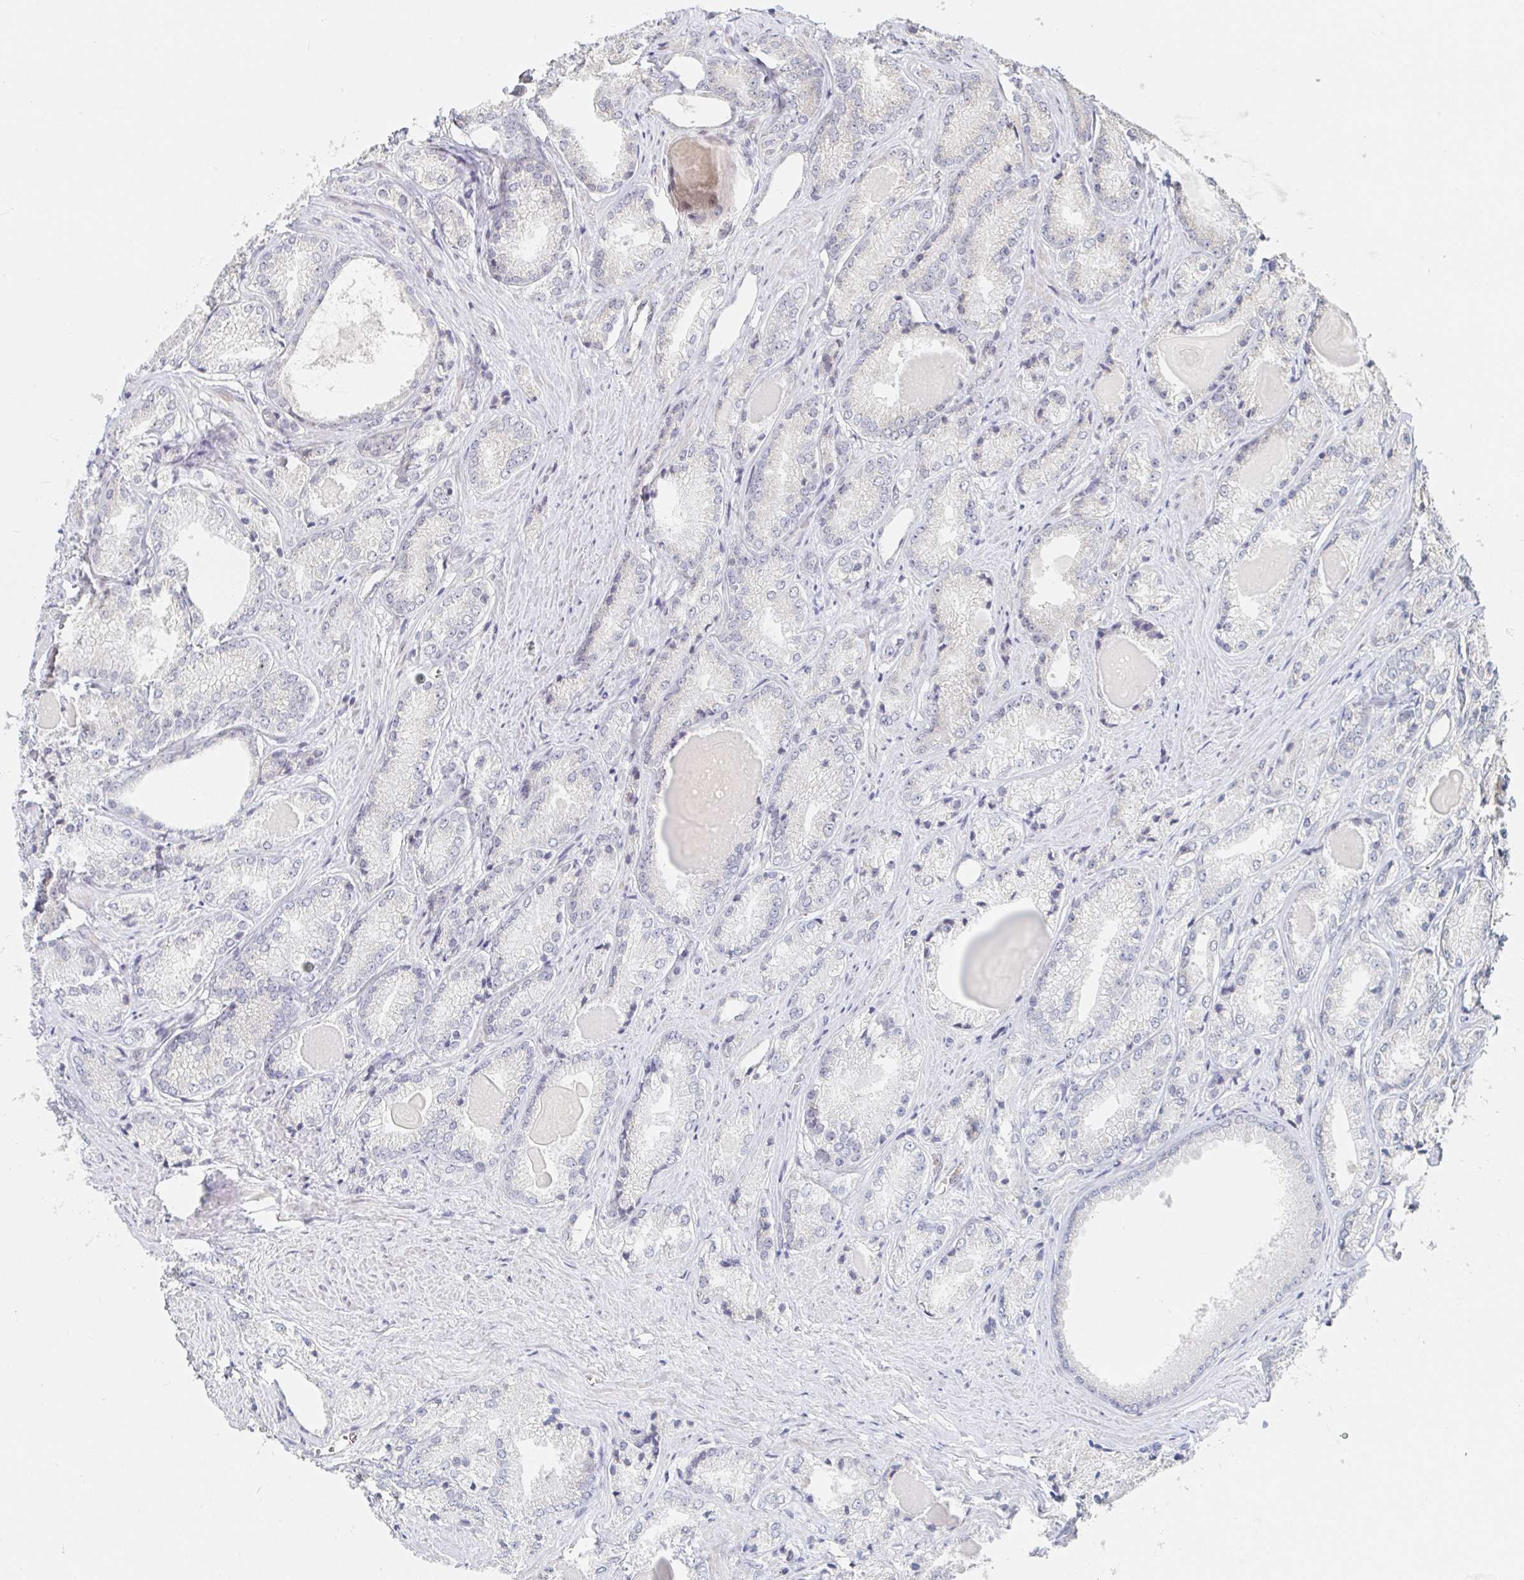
{"staining": {"intensity": "negative", "quantity": "none", "location": "none"}, "tissue": "prostate cancer", "cell_type": "Tumor cells", "image_type": "cancer", "snomed": [{"axis": "morphology", "description": "Adenocarcinoma, NOS"}, {"axis": "morphology", "description": "Adenocarcinoma, Low grade"}, {"axis": "topography", "description": "Prostate"}], "caption": "Immunohistochemistry image of neoplastic tissue: prostate cancer (adenocarcinoma (low-grade)) stained with DAB (3,3'-diaminobenzidine) displays no significant protein expression in tumor cells.", "gene": "CHD2", "patient": {"sex": "male", "age": 68}}